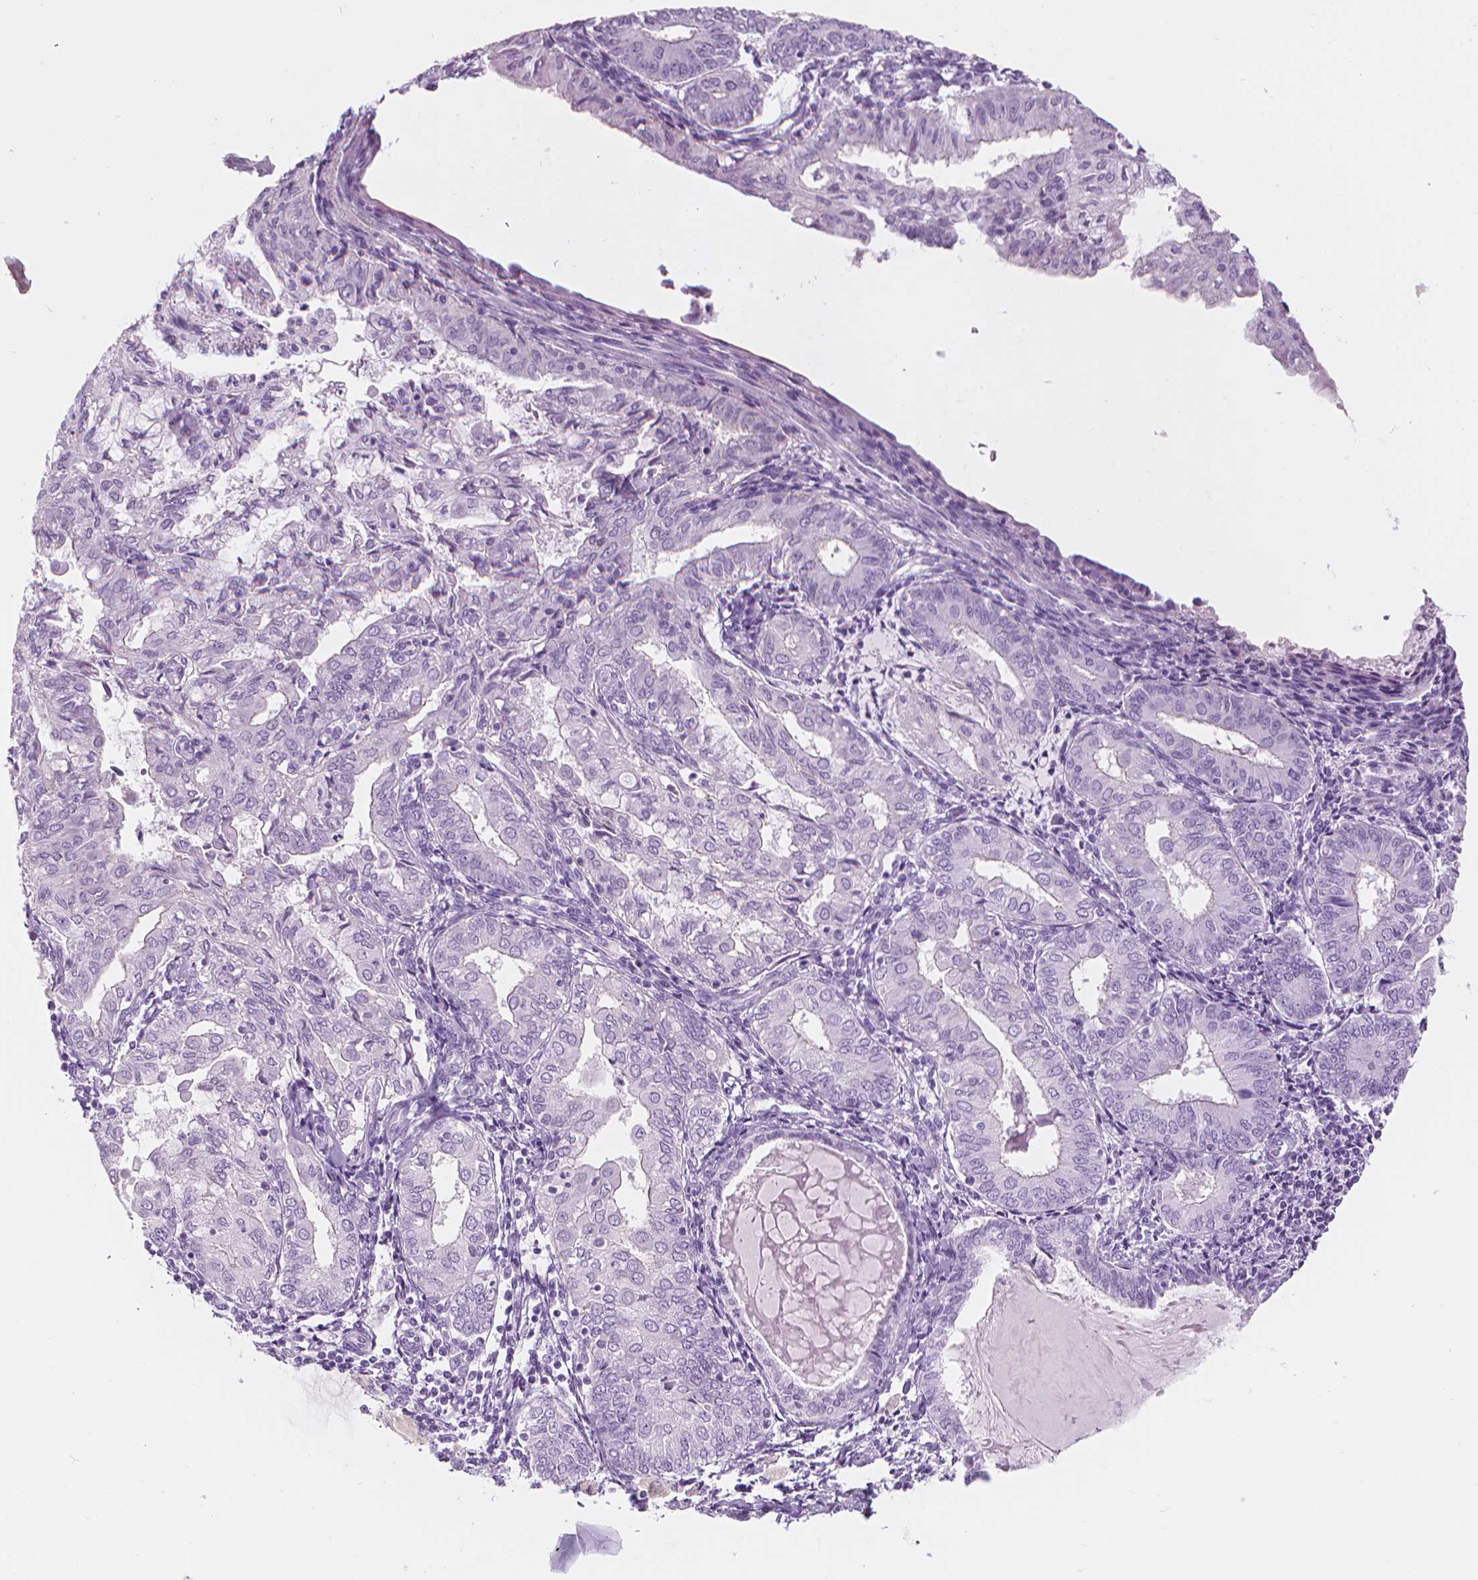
{"staining": {"intensity": "negative", "quantity": "none", "location": "none"}, "tissue": "endometrial cancer", "cell_type": "Tumor cells", "image_type": "cancer", "snomed": [{"axis": "morphology", "description": "Adenocarcinoma, NOS"}, {"axis": "topography", "description": "Endometrium"}], "caption": "Tumor cells are negative for protein expression in human endometrial cancer (adenocarcinoma).", "gene": "SCG3", "patient": {"sex": "female", "age": 68}}